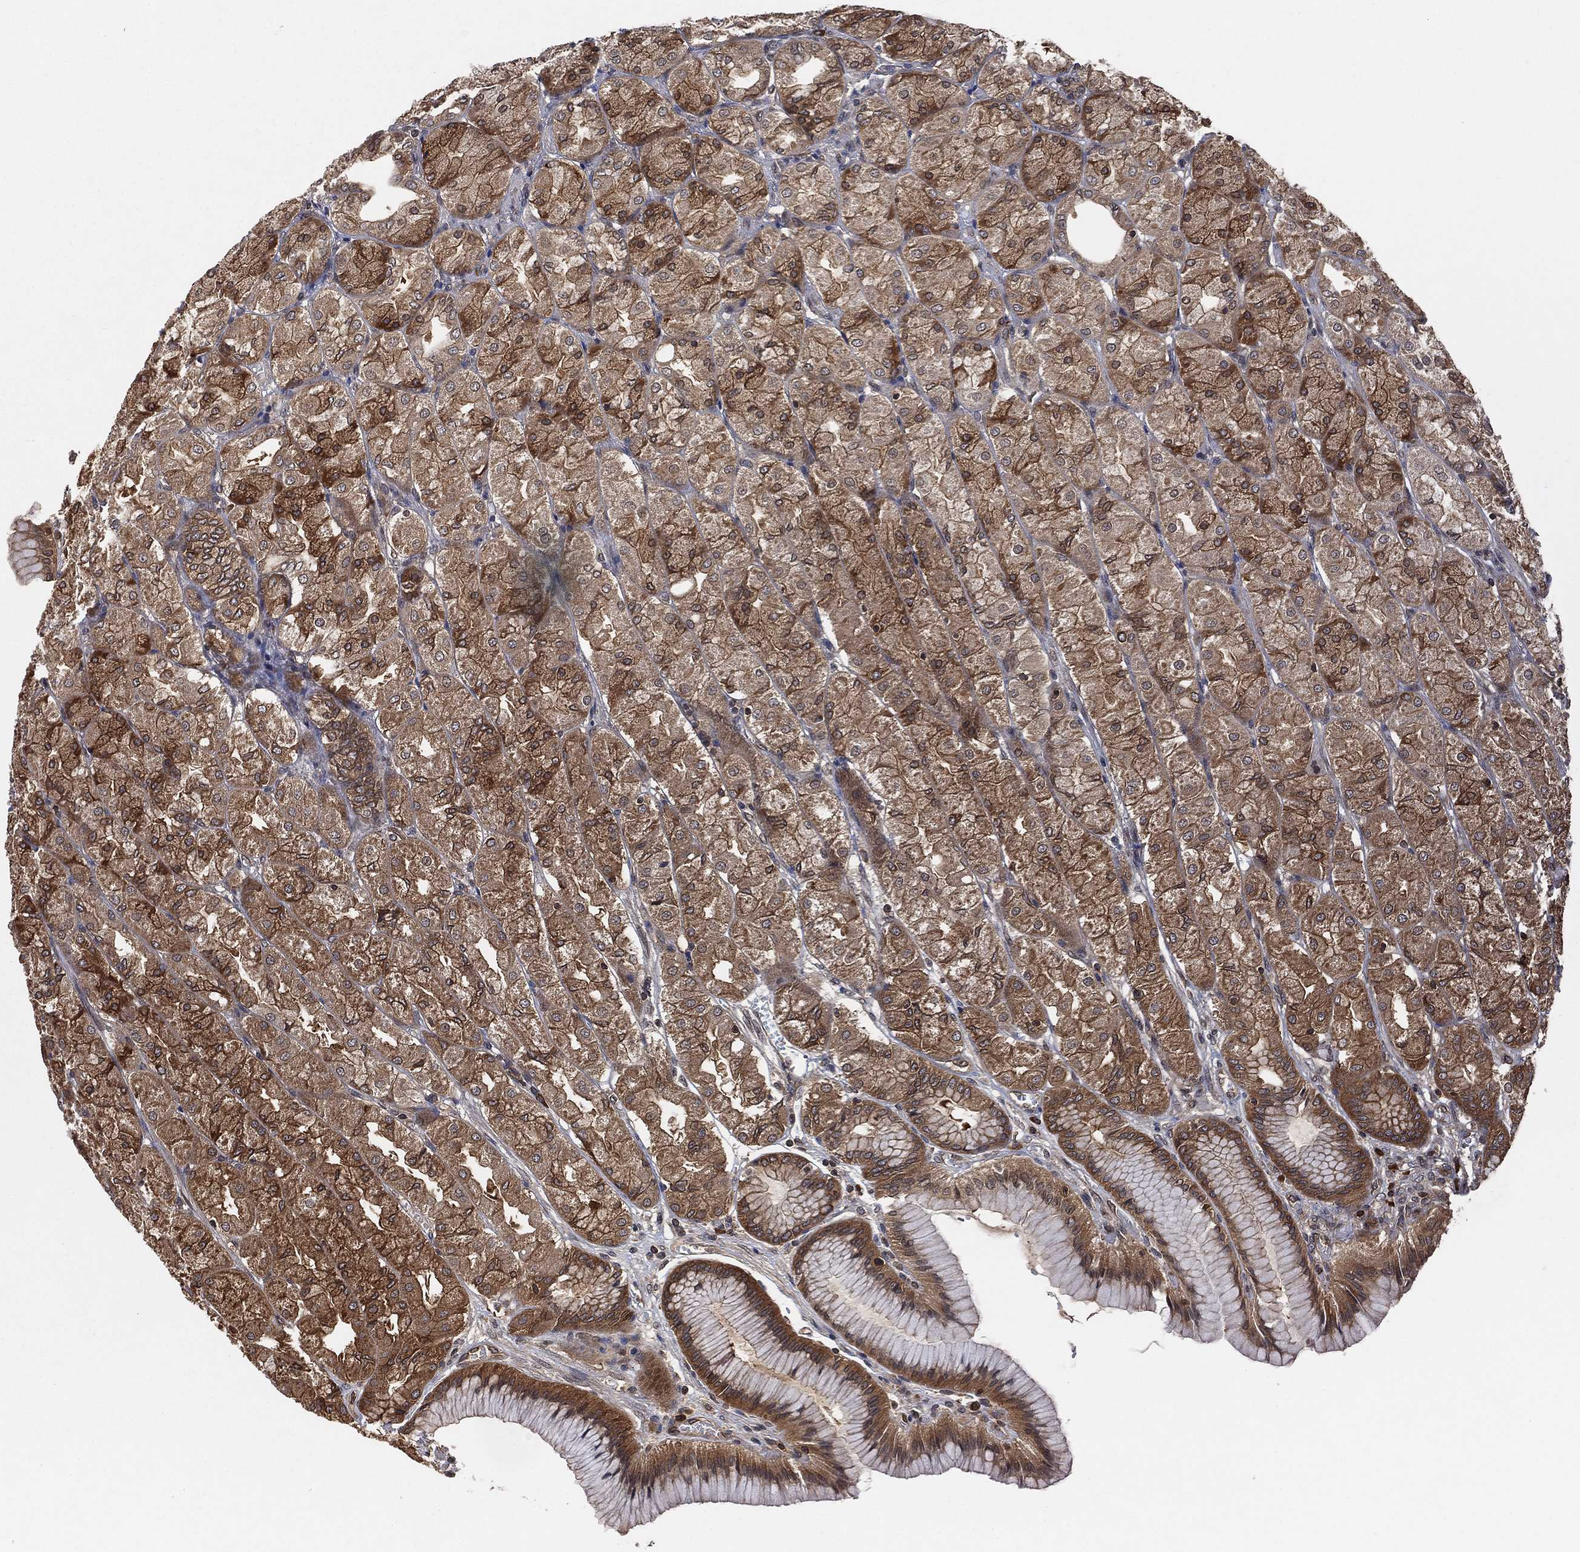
{"staining": {"intensity": "moderate", "quantity": ">75%", "location": "cytoplasmic/membranous"}, "tissue": "stomach", "cell_type": "Glandular cells", "image_type": "normal", "snomed": [{"axis": "morphology", "description": "Normal tissue, NOS"}, {"axis": "morphology", "description": "Adenocarcinoma, NOS"}, {"axis": "morphology", "description": "Adenocarcinoma, High grade"}, {"axis": "topography", "description": "Stomach, upper"}, {"axis": "topography", "description": "Stomach"}], "caption": "IHC histopathology image of unremarkable human stomach stained for a protein (brown), which demonstrates medium levels of moderate cytoplasmic/membranous positivity in about >75% of glandular cells.", "gene": "UBA5", "patient": {"sex": "female", "age": 65}}